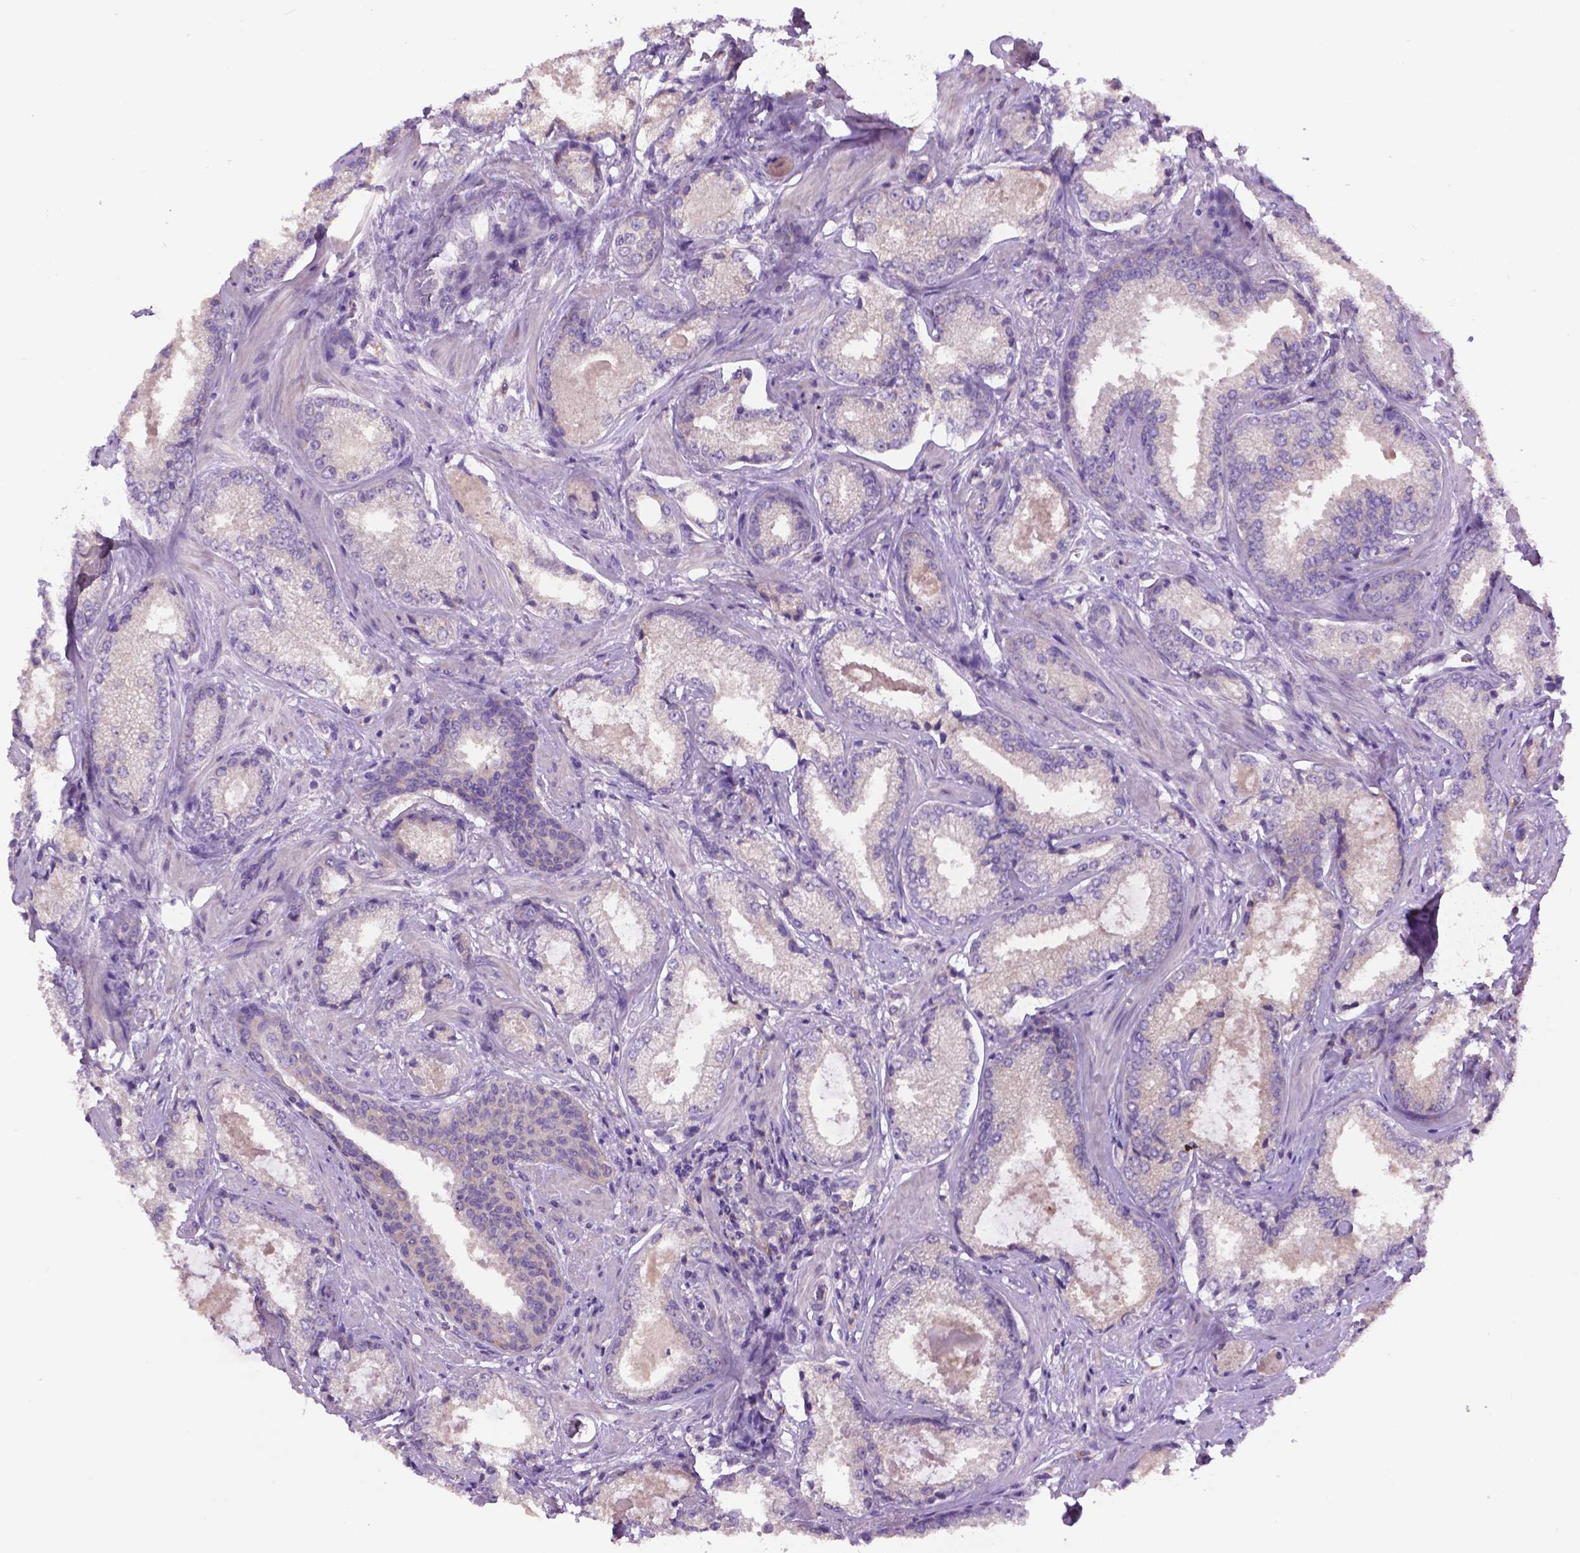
{"staining": {"intensity": "negative", "quantity": "none", "location": "none"}, "tissue": "prostate cancer", "cell_type": "Tumor cells", "image_type": "cancer", "snomed": [{"axis": "morphology", "description": "Adenocarcinoma, Low grade"}, {"axis": "topography", "description": "Prostate"}], "caption": "Micrograph shows no significant protein staining in tumor cells of prostate cancer.", "gene": "CDH7", "patient": {"sex": "male", "age": 56}}